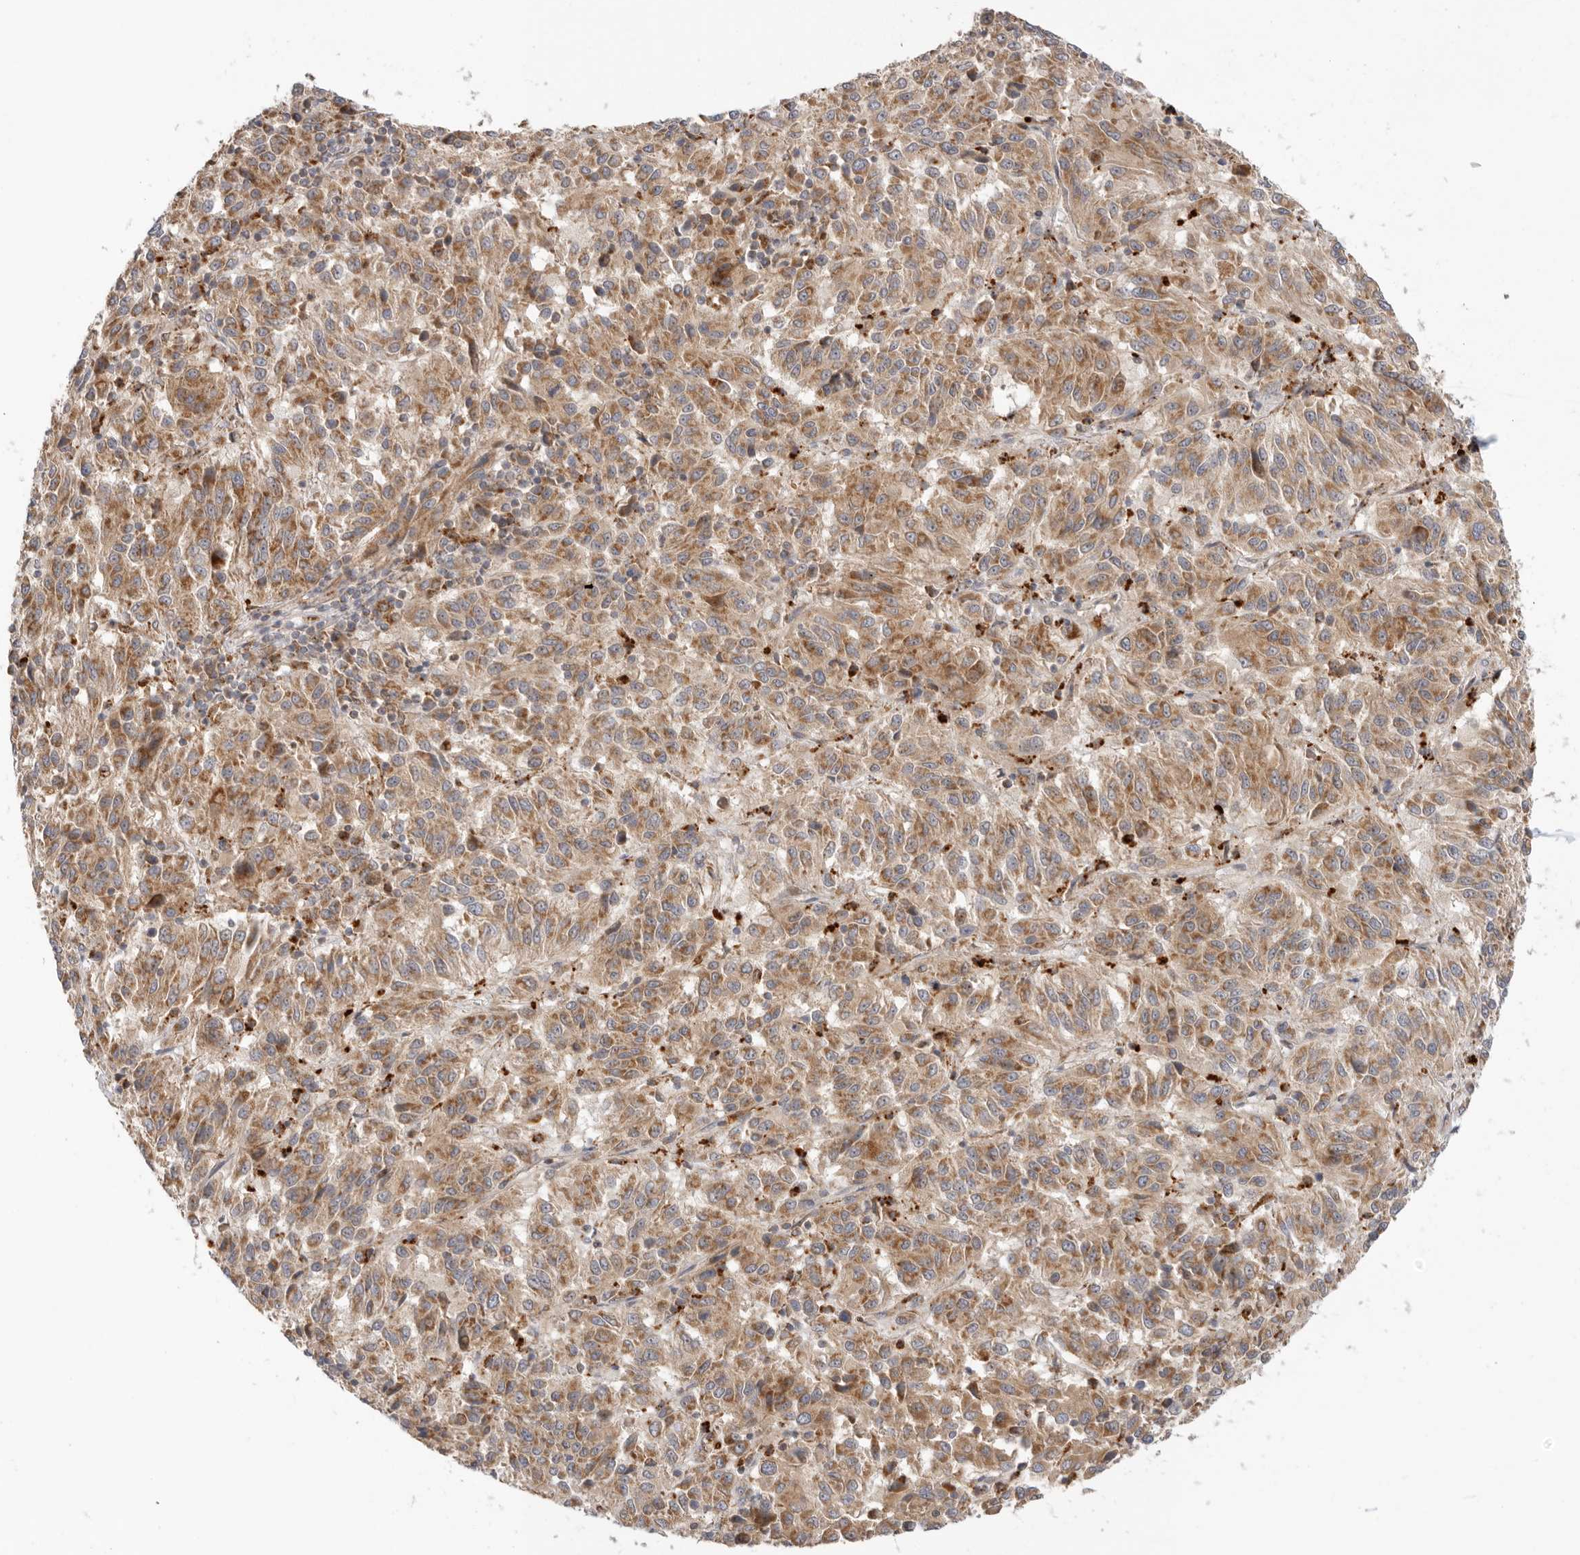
{"staining": {"intensity": "moderate", "quantity": ">75%", "location": "cytoplasmic/membranous"}, "tissue": "melanoma", "cell_type": "Tumor cells", "image_type": "cancer", "snomed": [{"axis": "morphology", "description": "Malignant melanoma, Metastatic site"}, {"axis": "topography", "description": "Lung"}], "caption": "An IHC micrograph of tumor tissue is shown. Protein staining in brown shows moderate cytoplasmic/membranous positivity in melanoma within tumor cells.", "gene": "GNE", "patient": {"sex": "male", "age": 64}}